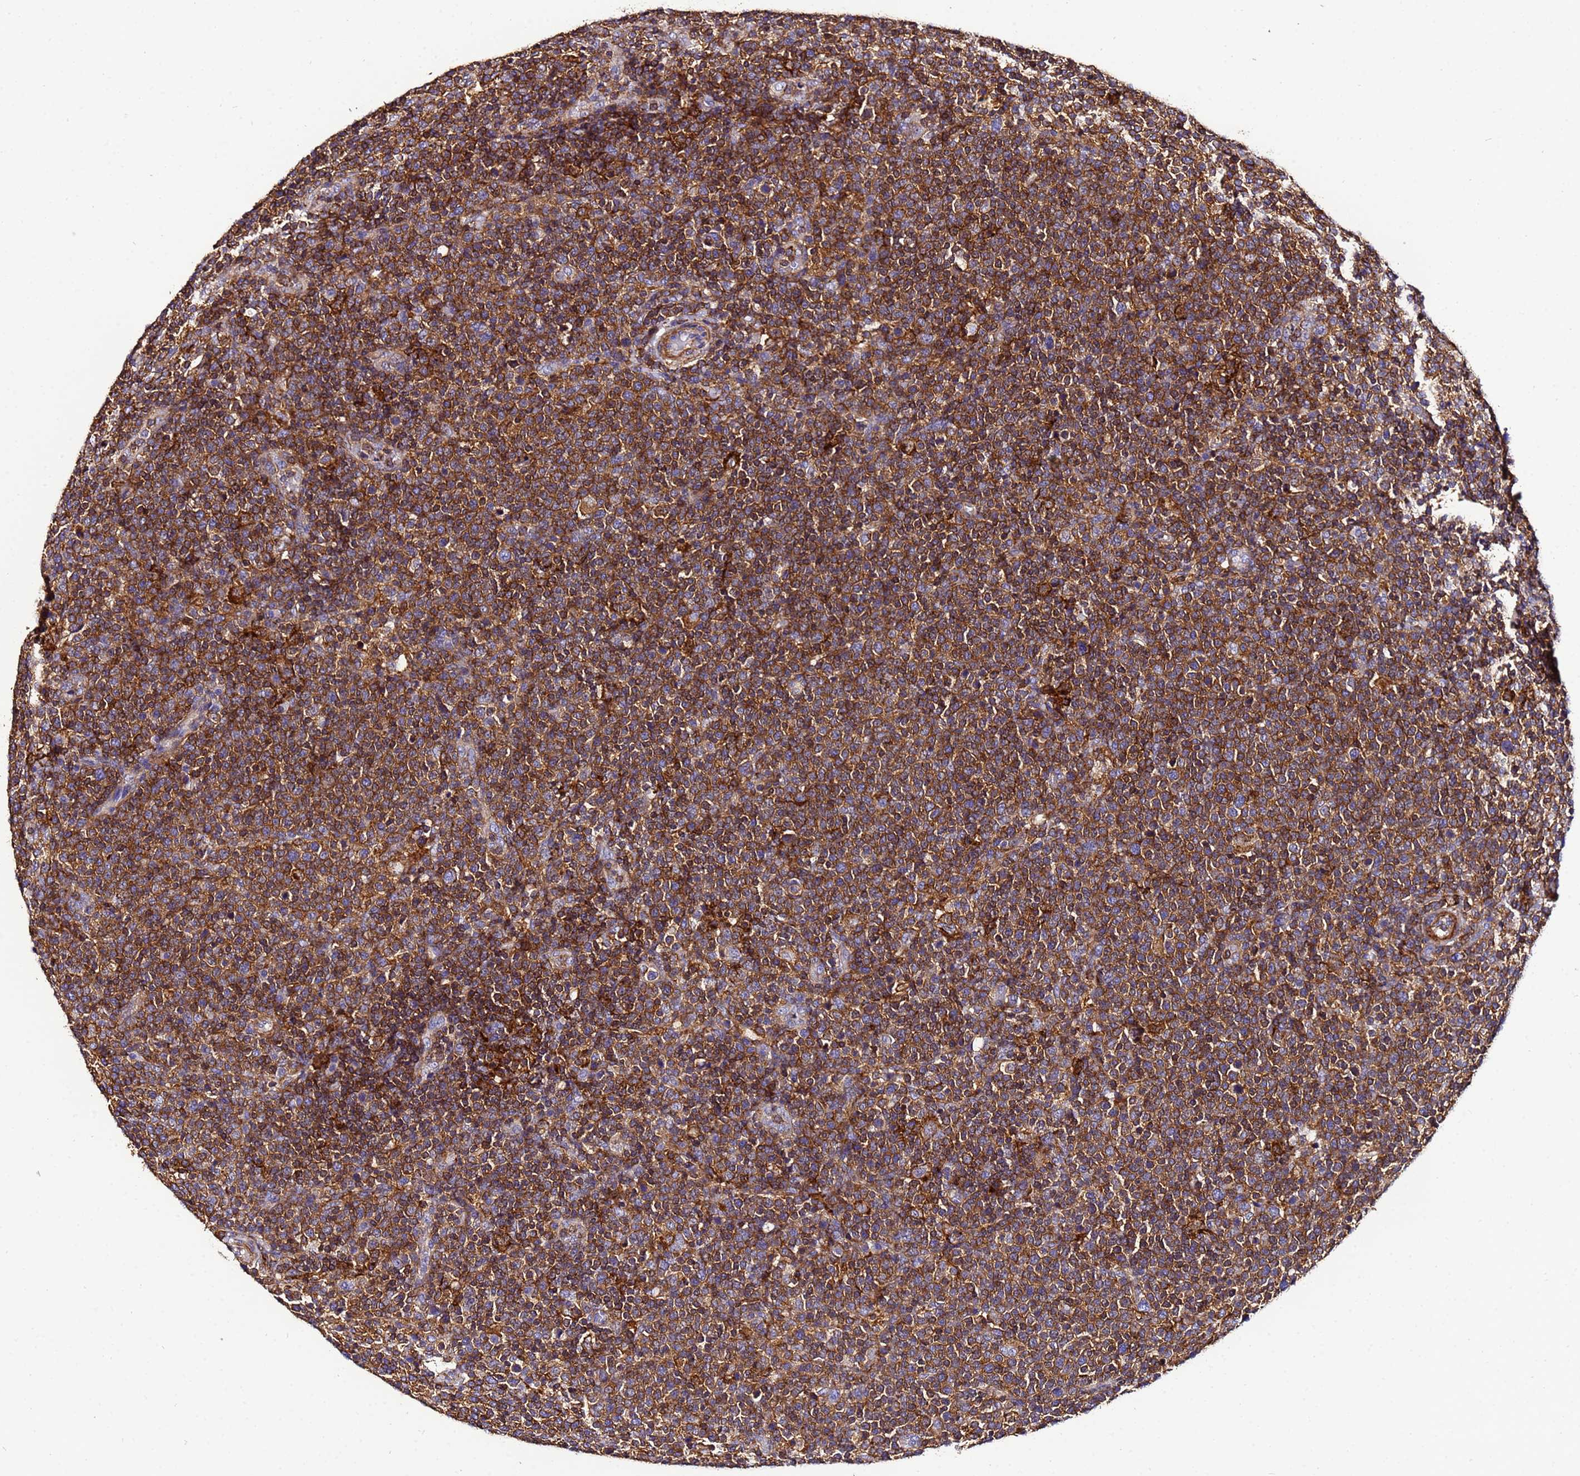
{"staining": {"intensity": "strong", "quantity": ">75%", "location": "cytoplasmic/membranous"}, "tissue": "lymphoma", "cell_type": "Tumor cells", "image_type": "cancer", "snomed": [{"axis": "morphology", "description": "Malignant lymphoma, non-Hodgkin's type, High grade"}, {"axis": "topography", "description": "Lymph node"}], "caption": "Strong cytoplasmic/membranous staining is present in approximately >75% of tumor cells in malignant lymphoma, non-Hodgkin's type (high-grade). Immunohistochemistry (ihc) stains the protein of interest in brown and the nuclei are stained blue.", "gene": "ACTB", "patient": {"sex": "male", "age": 61}}